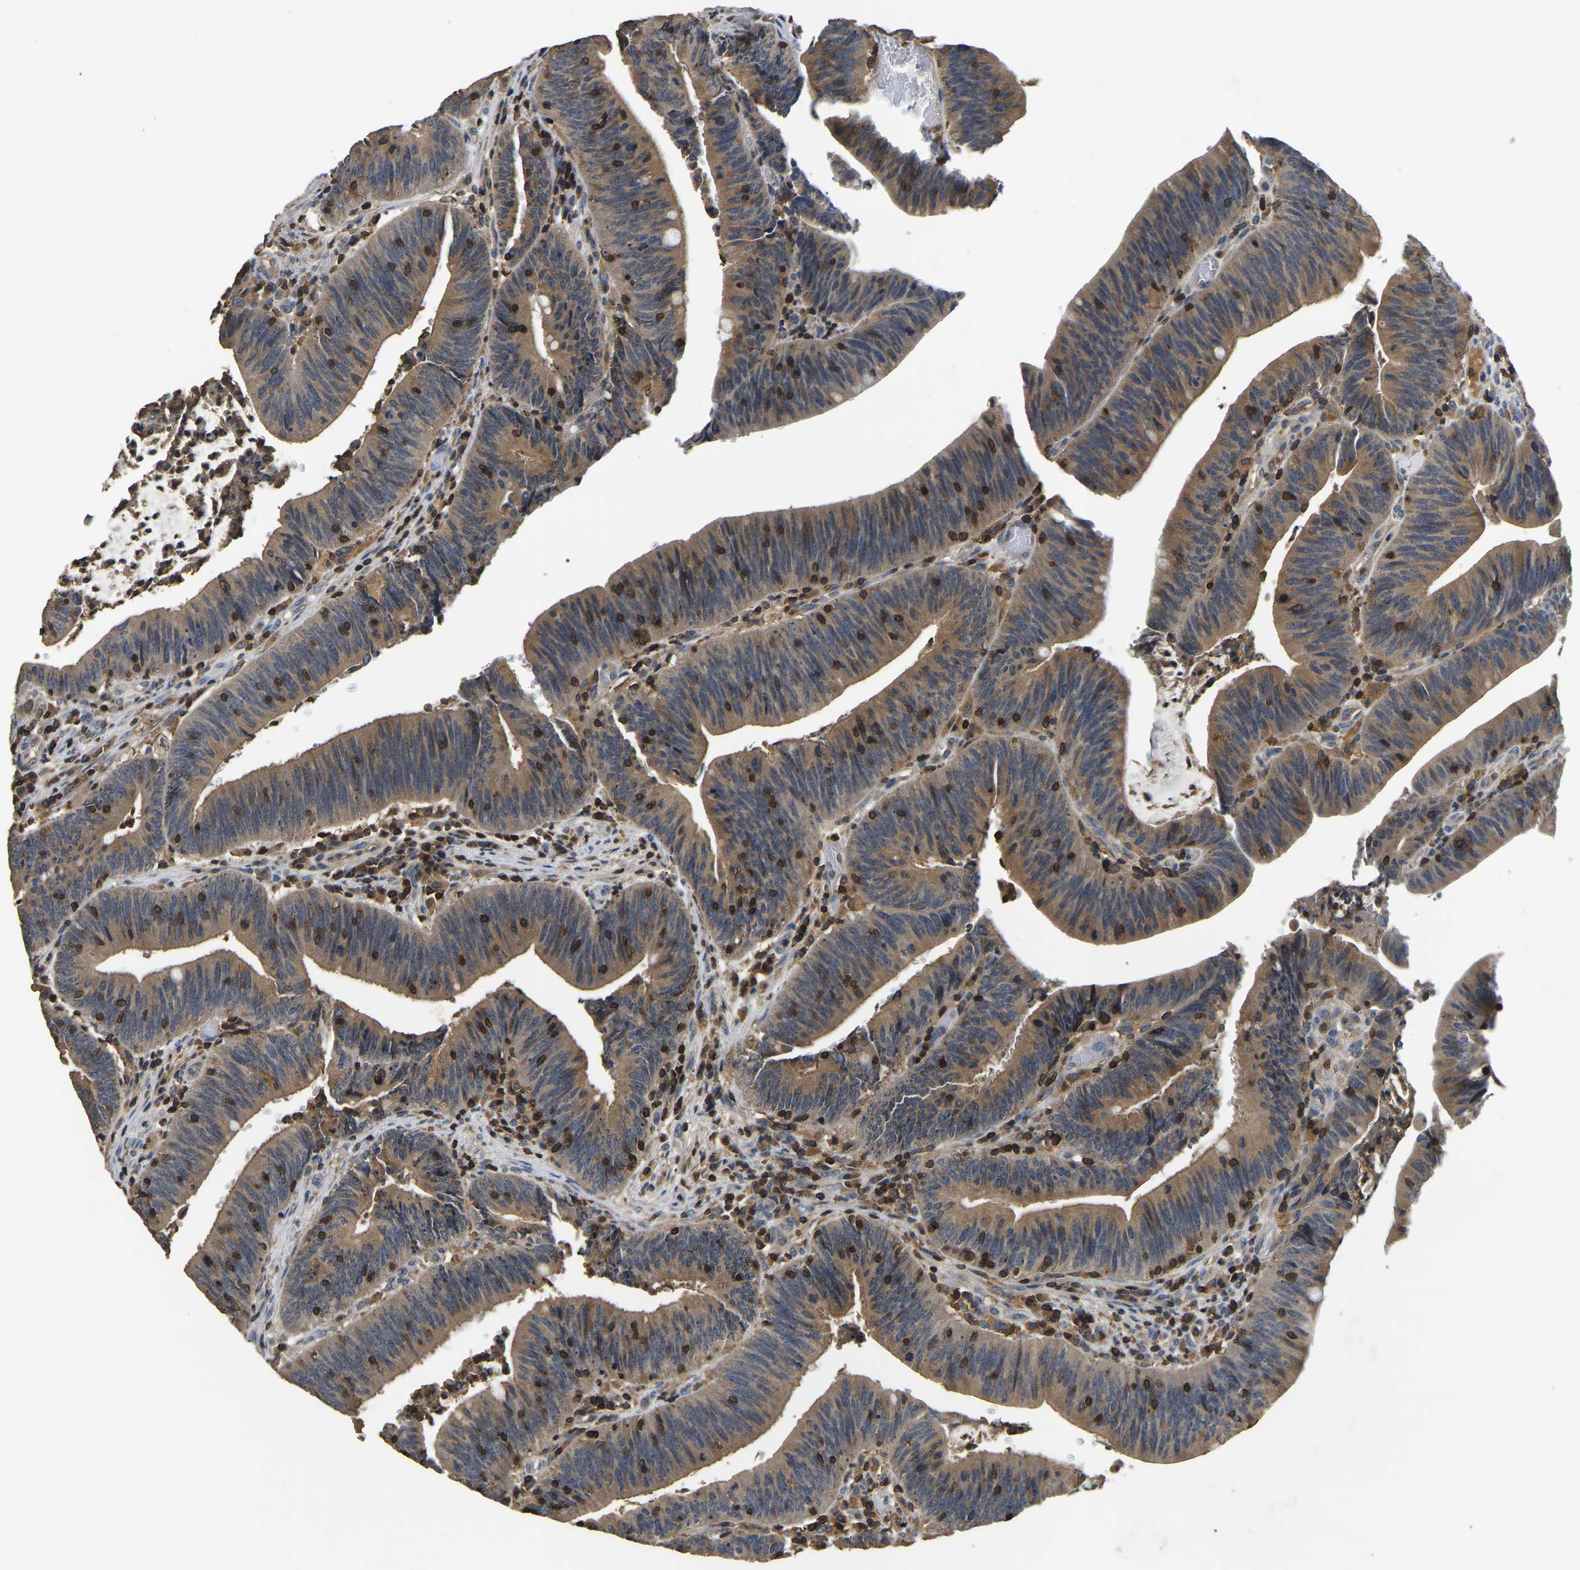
{"staining": {"intensity": "weak", "quantity": ">75%", "location": "cytoplasmic/membranous"}, "tissue": "colorectal cancer", "cell_type": "Tumor cells", "image_type": "cancer", "snomed": [{"axis": "morphology", "description": "Normal tissue, NOS"}, {"axis": "morphology", "description": "Adenocarcinoma, NOS"}, {"axis": "topography", "description": "Rectum"}], "caption": "The immunohistochemical stain shows weak cytoplasmic/membranous expression in tumor cells of colorectal cancer tissue. Using DAB (3,3'-diaminobenzidine) (brown) and hematoxylin (blue) stains, captured at high magnification using brightfield microscopy.", "gene": "SMPD2", "patient": {"sex": "female", "age": 66}}